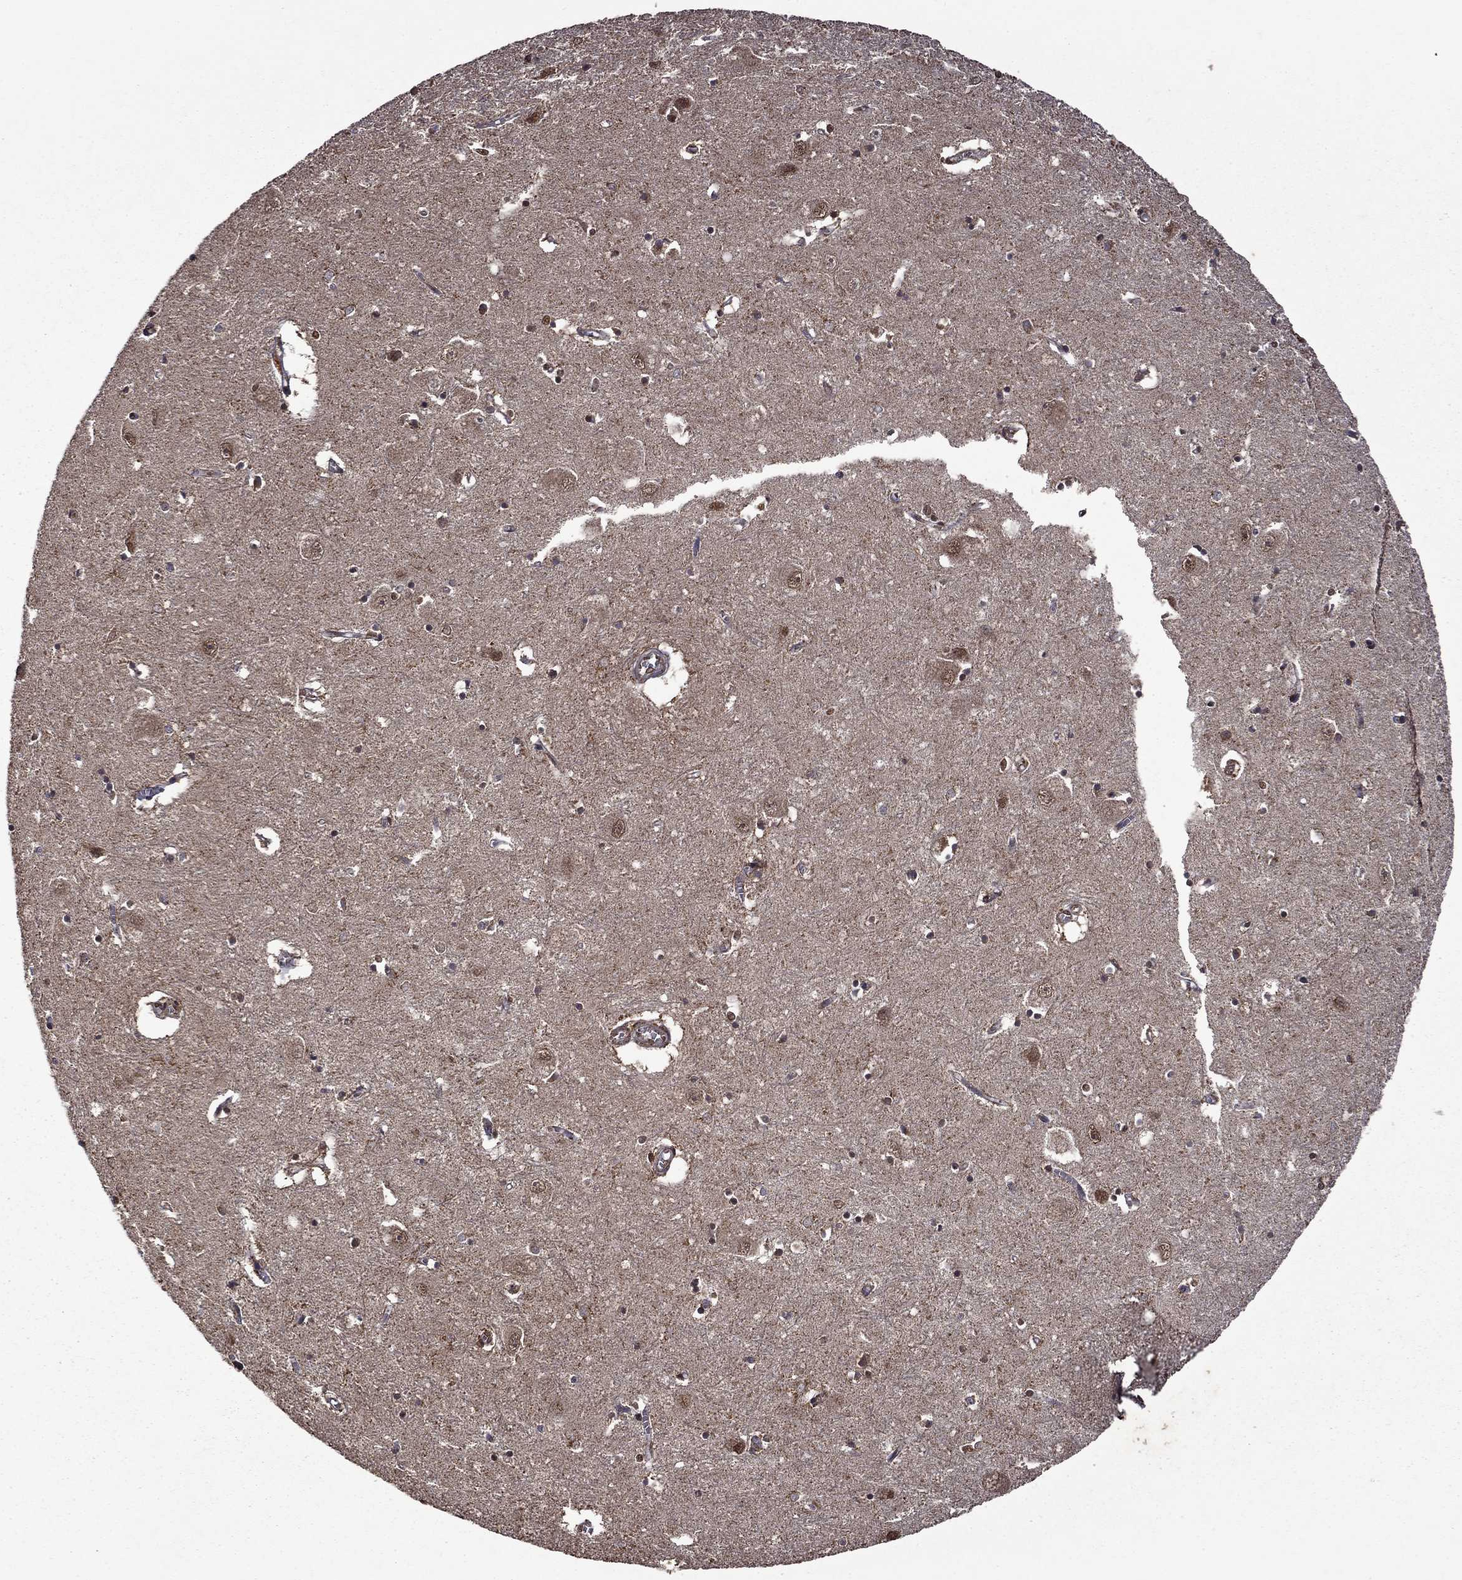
{"staining": {"intensity": "moderate", "quantity": "25%-75%", "location": "cytoplasmic/membranous"}, "tissue": "caudate", "cell_type": "Glial cells", "image_type": "normal", "snomed": [{"axis": "morphology", "description": "Normal tissue, NOS"}, {"axis": "topography", "description": "Lateral ventricle wall"}], "caption": "About 25%-75% of glial cells in benign caudate reveal moderate cytoplasmic/membranous protein positivity as visualized by brown immunohistochemical staining.", "gene": "ITM2B", "patient": {"sex": "male", "age": 54}}